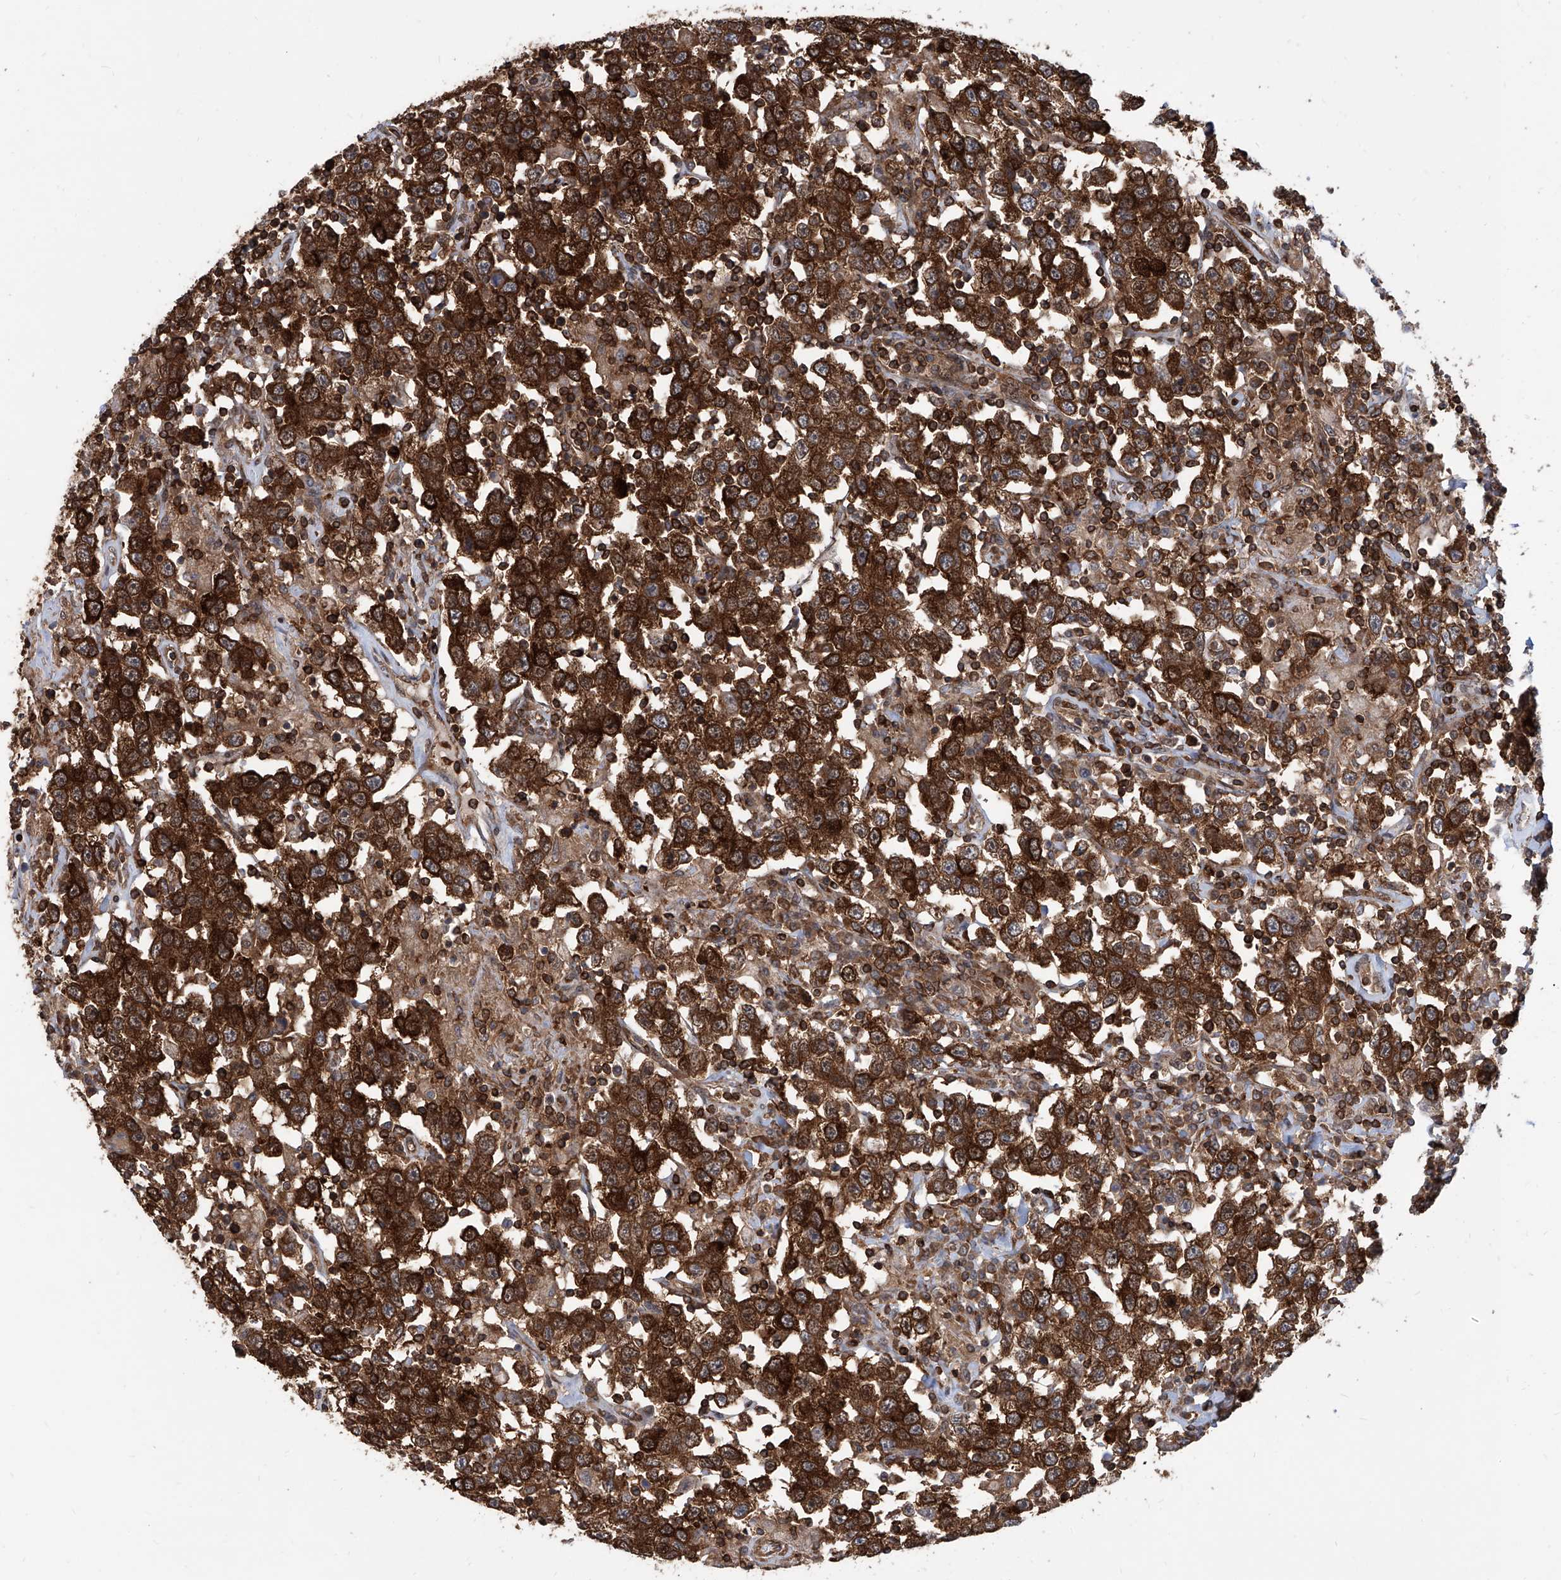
{"staining": {"intensity": "strong", "quantity": ">75%", "location": "cytoplasmic/membranous"}, "tissue": "testis cancer", "cell_type": "Tumor cells", "image_type": "cancer", "snomed": [{"axis": "morphology", "description": "Seminoma, NOS"}, {"axis": "topography", "description": "Testis"}], "caption": "Immunohistochemical staining of testis cancer (seminoma) demonstrates strong cytoplasmic/membranous protein staining in about >75% of tumor cells.", "gene": "MAGED2", "patient": {"sex": "male", "age": 41}}